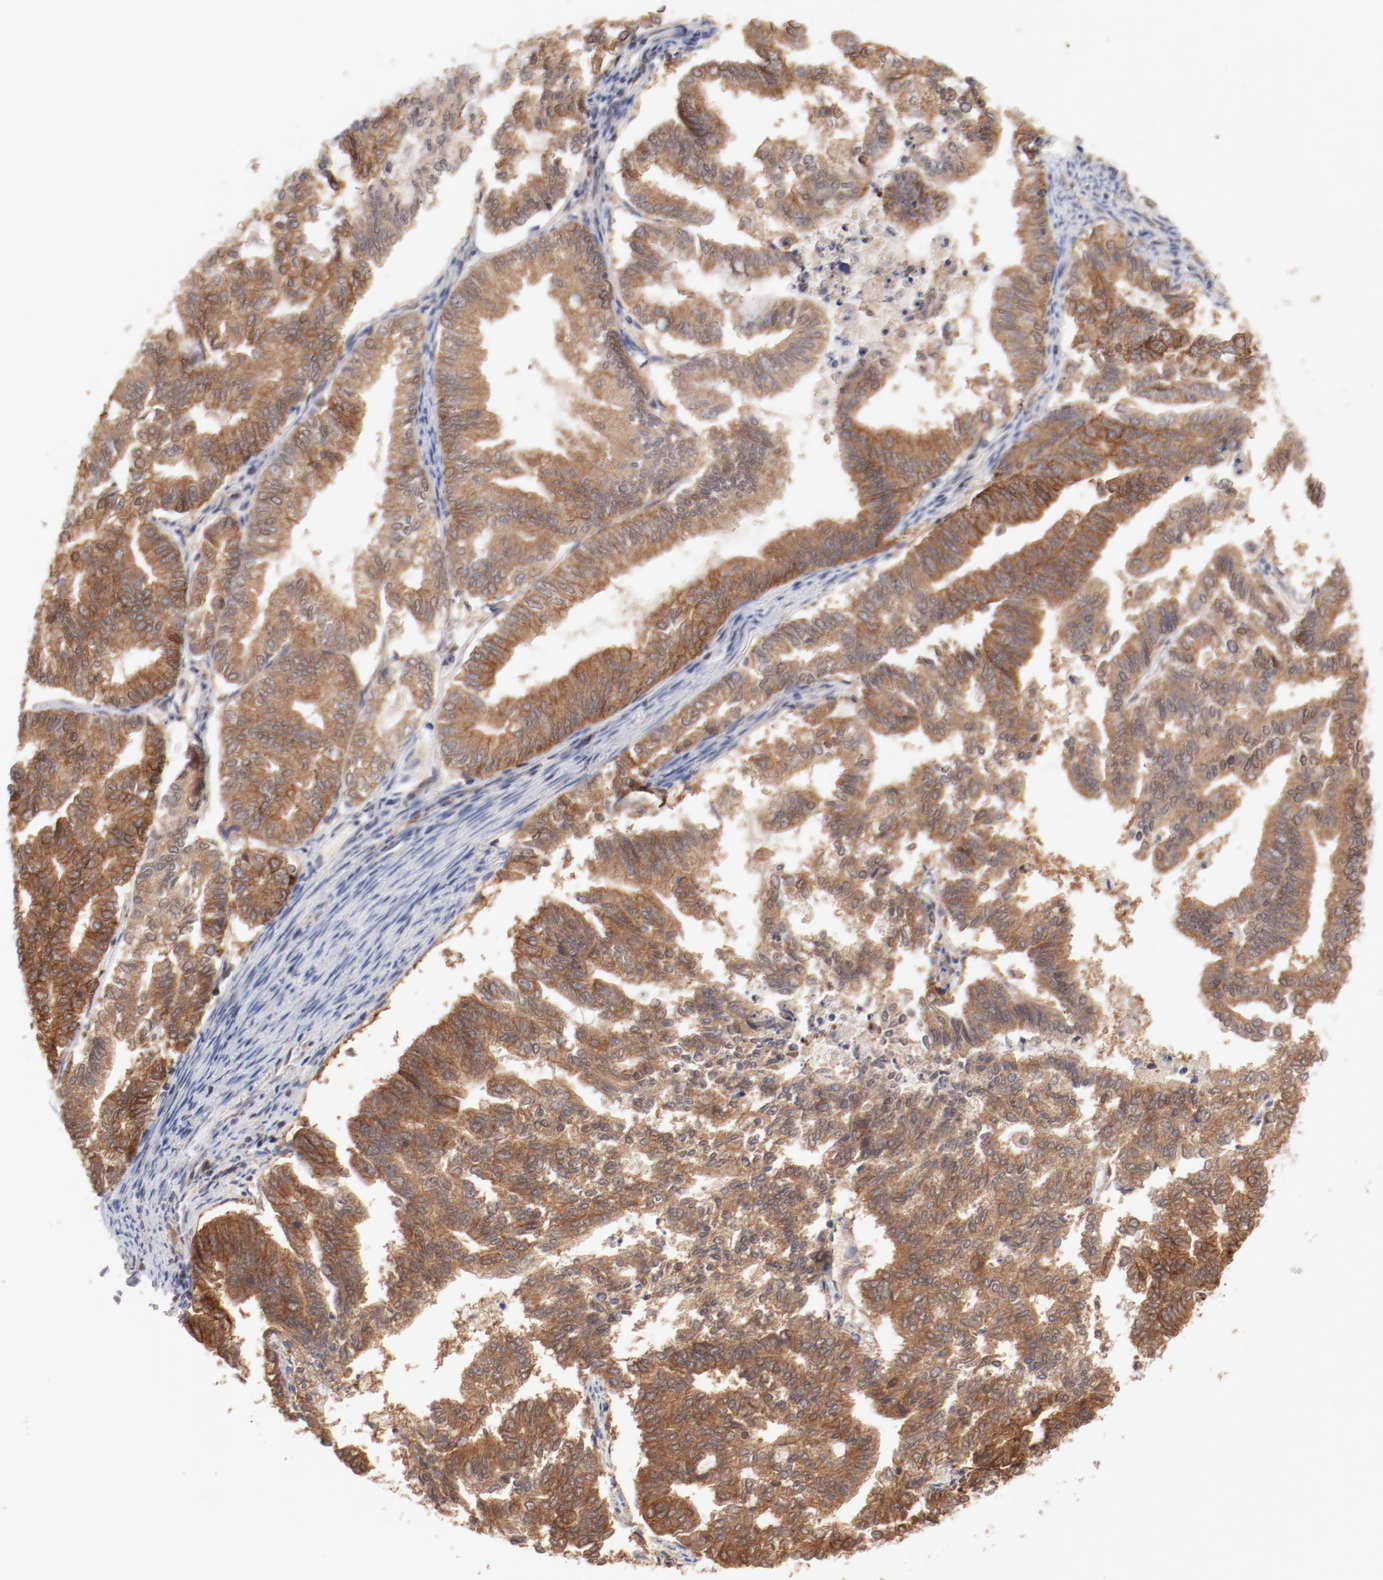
{"staining": {"intensity": "moderate", "quantity": ">75%", "location": "cytoplasmic/membranous"}, "tissue": "endometrial cancer", "cell_type": "Tumor cells", "image_type": "cancer", "snomed": [{"axis": "morphology", "description": "Adenocarcinoma, NOS"}, {"axis": "topography", "description": "Endometrium"}], "caption": "This micrograph reveals immunohistochemistry staining of human endometrial adenocarcinoma, with medium moderate cytoplasmic/membranous expression in approximately >75% of tumor cells.", "gene": "SETD3", "patient": {"sex": "female", "age": 79}}